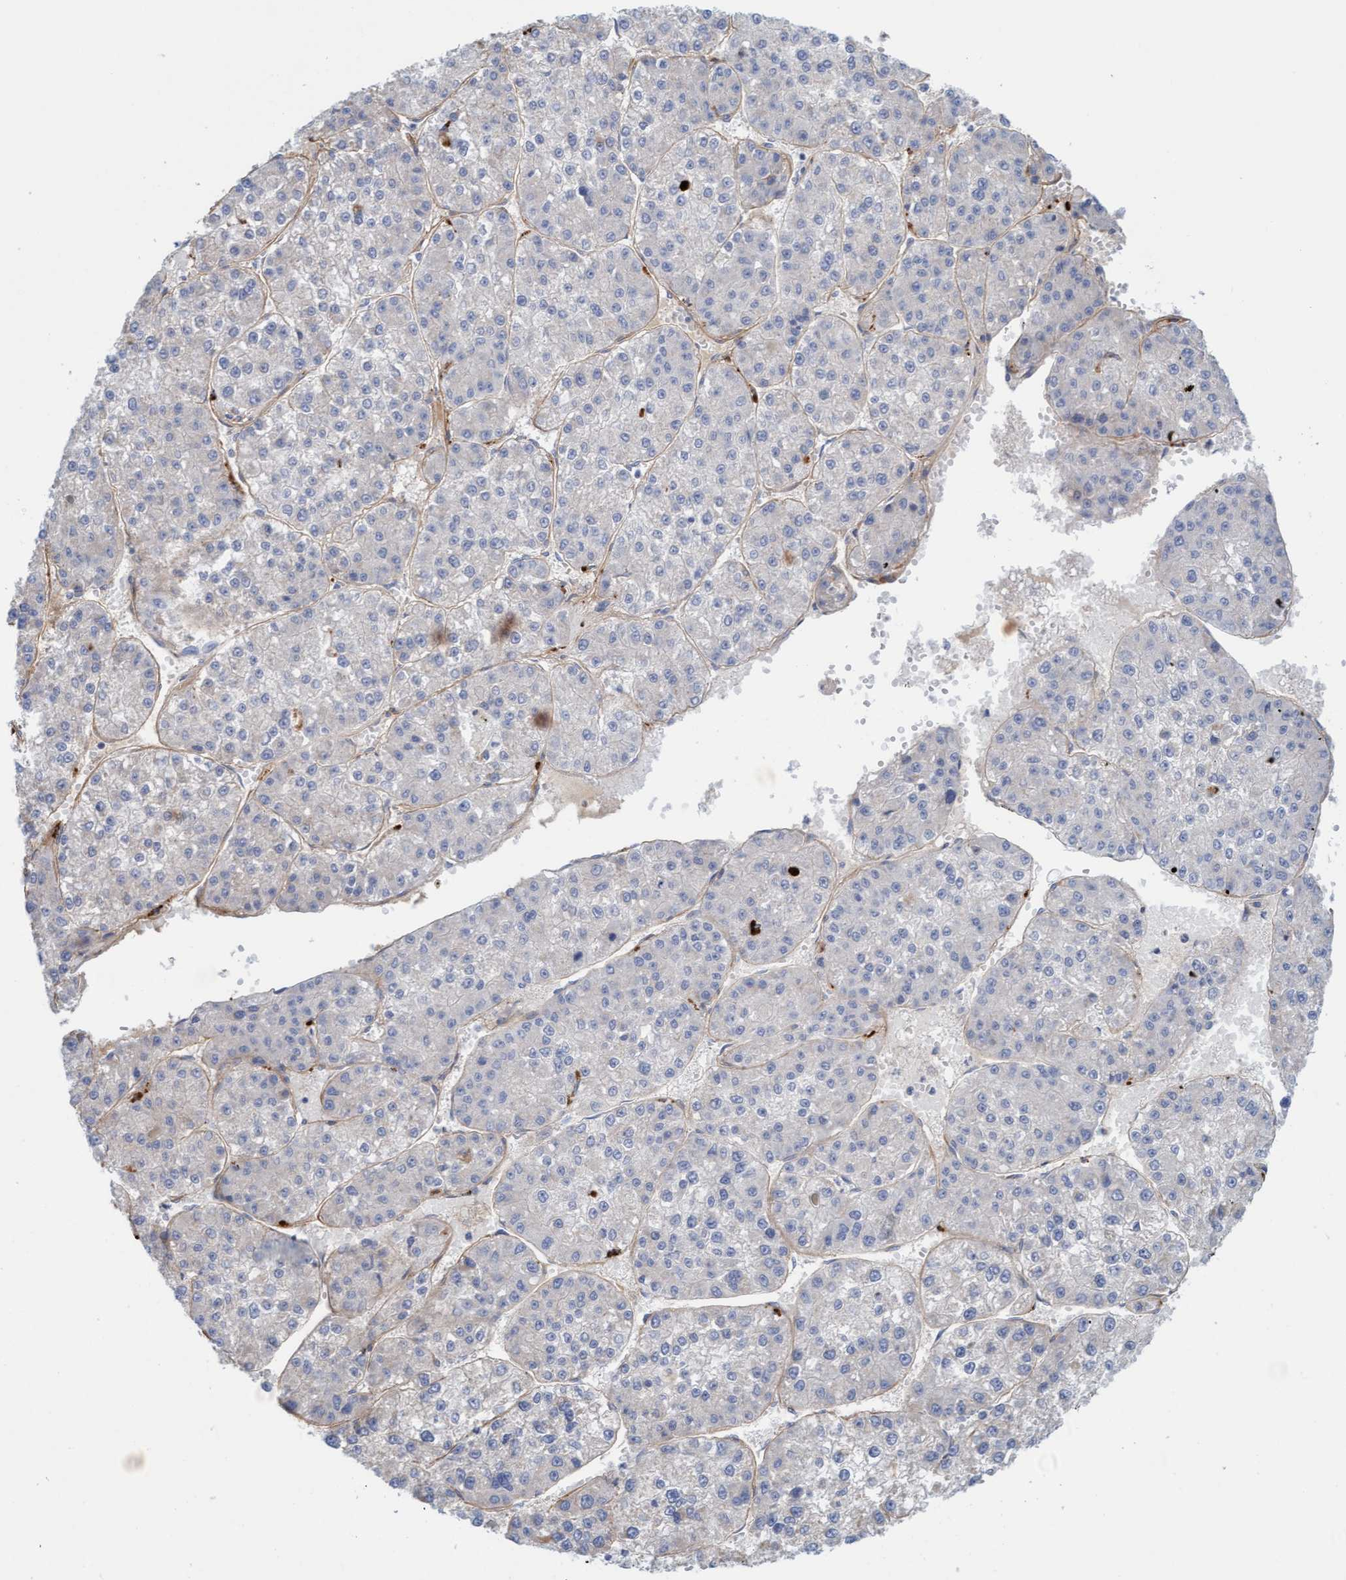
{"staining": {"intensity": "weak", "quantity": "<25%", "location": "cytoplasmic/membranous"}, "tissue": "liver cancer", "cell_type": "Tumor cells", "image_type": "cancer", "snomed": [{"axis": "morphology", "description": "Carcinoma, Hepatocellular, NOS"}, {"axis": "topography", "description": "Liver"}], "caption": "This image is of liver cancer stained with immunohistochemistry (IHC) to label a protein in brown with the nuclei are counter-stained blue. There is no positivity in tumor cells.", "gene": "CDK5RAP3", "patient": {"sex": "female", "age": 73}}